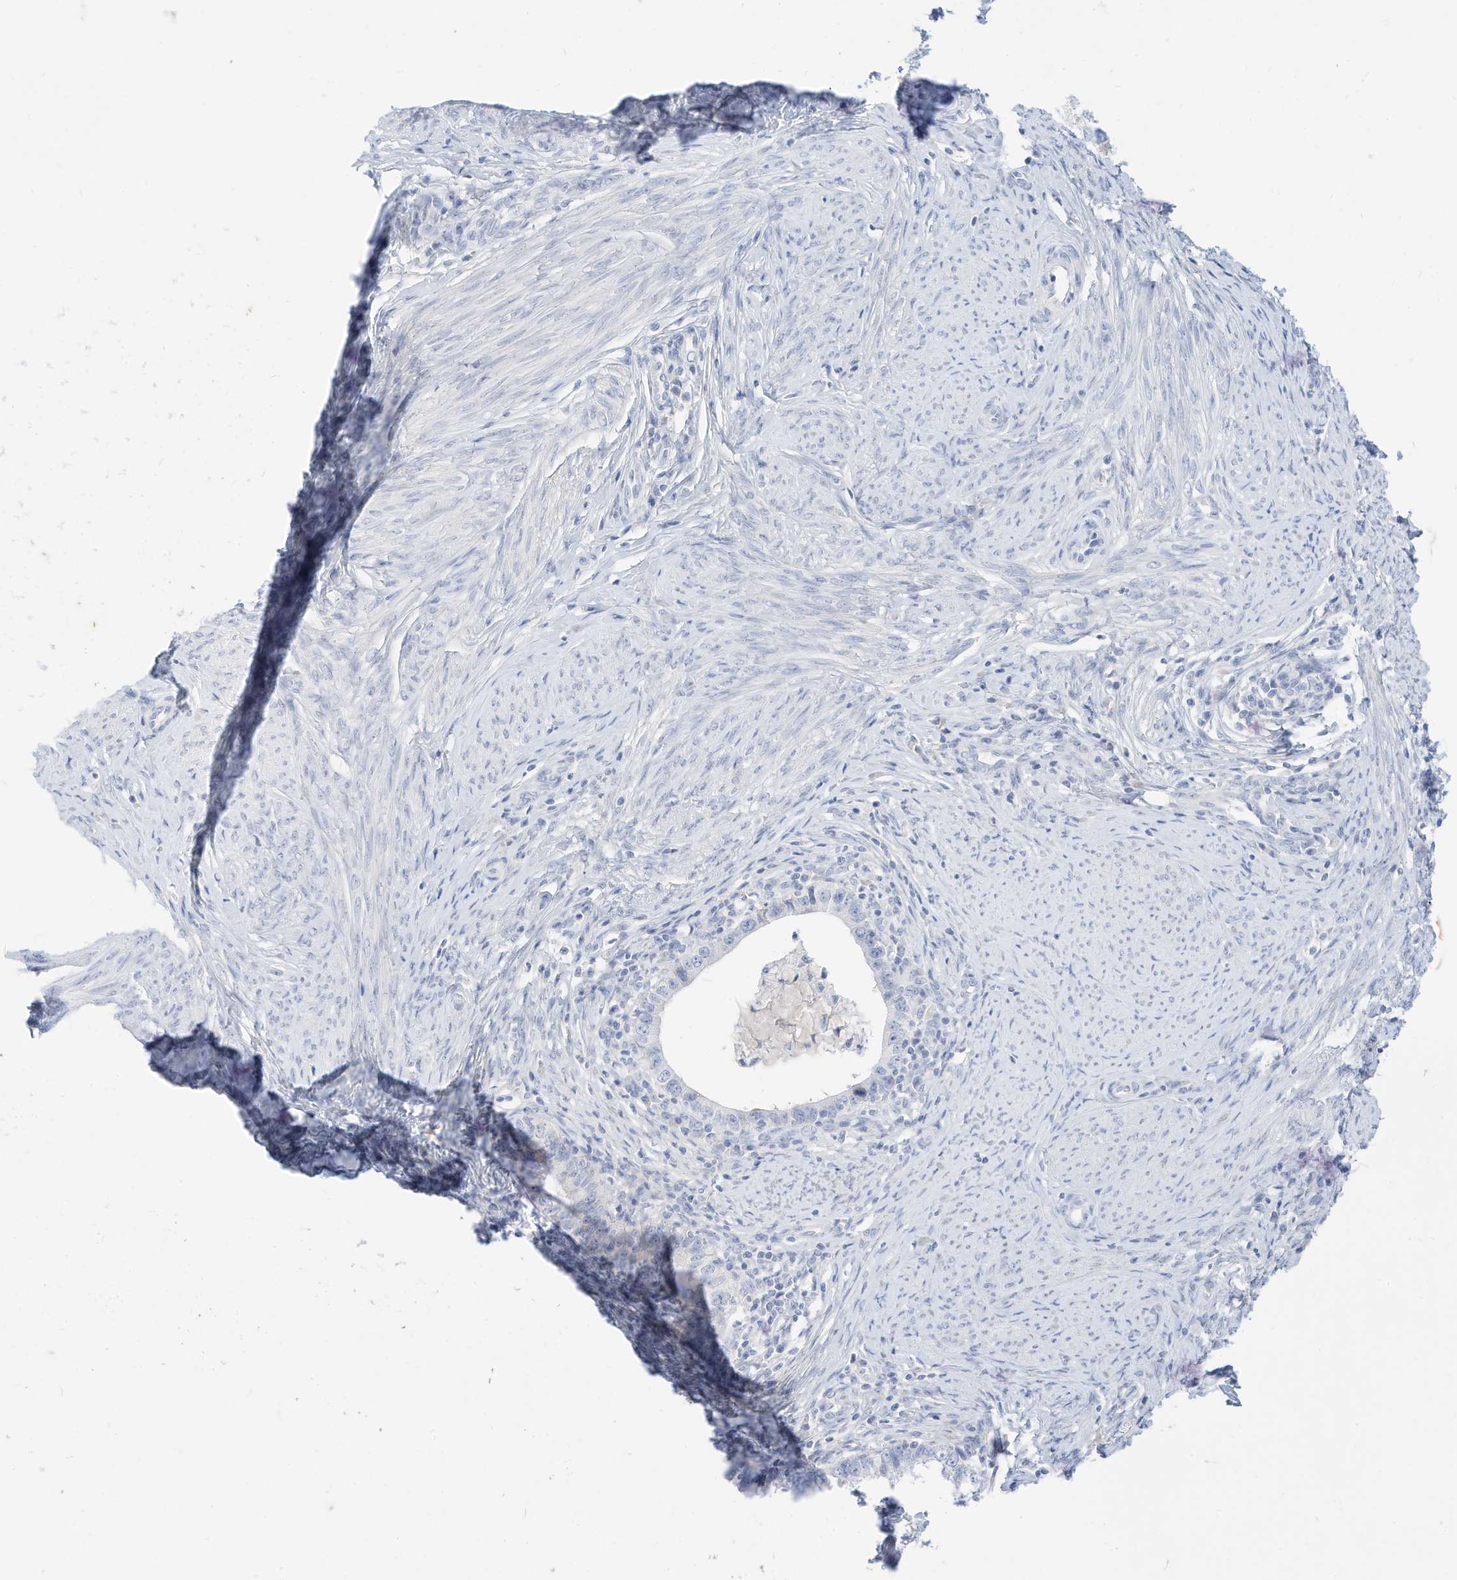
{"staining": {"intensity": "negative", "quantity": "none", "location": "none"}, "tissue": "cervical cancer", "cell_type": "Tumor cells", "image_type": "cancer", "snomed": [{"axis": "morphology", "description": "Adenocarcinoma, NOS"}, {"axis": "topography", "description": "Cervix"}], "caption": "IHC image of neoplastic tissue: cervical adenocarcinoma stained with DAB (3,3'-diaminobenzidine) shows no significant protein staining in tumor cells. The staining was performed using DAB (3,3'-diaminobenzidine) to visualize the protein expression in brown, while the nuclei were stained in blue with hematoxylin (Magnification: 20x).", "gene": "SPOCD1", "patient": {"sex": "female", "age": 36}}